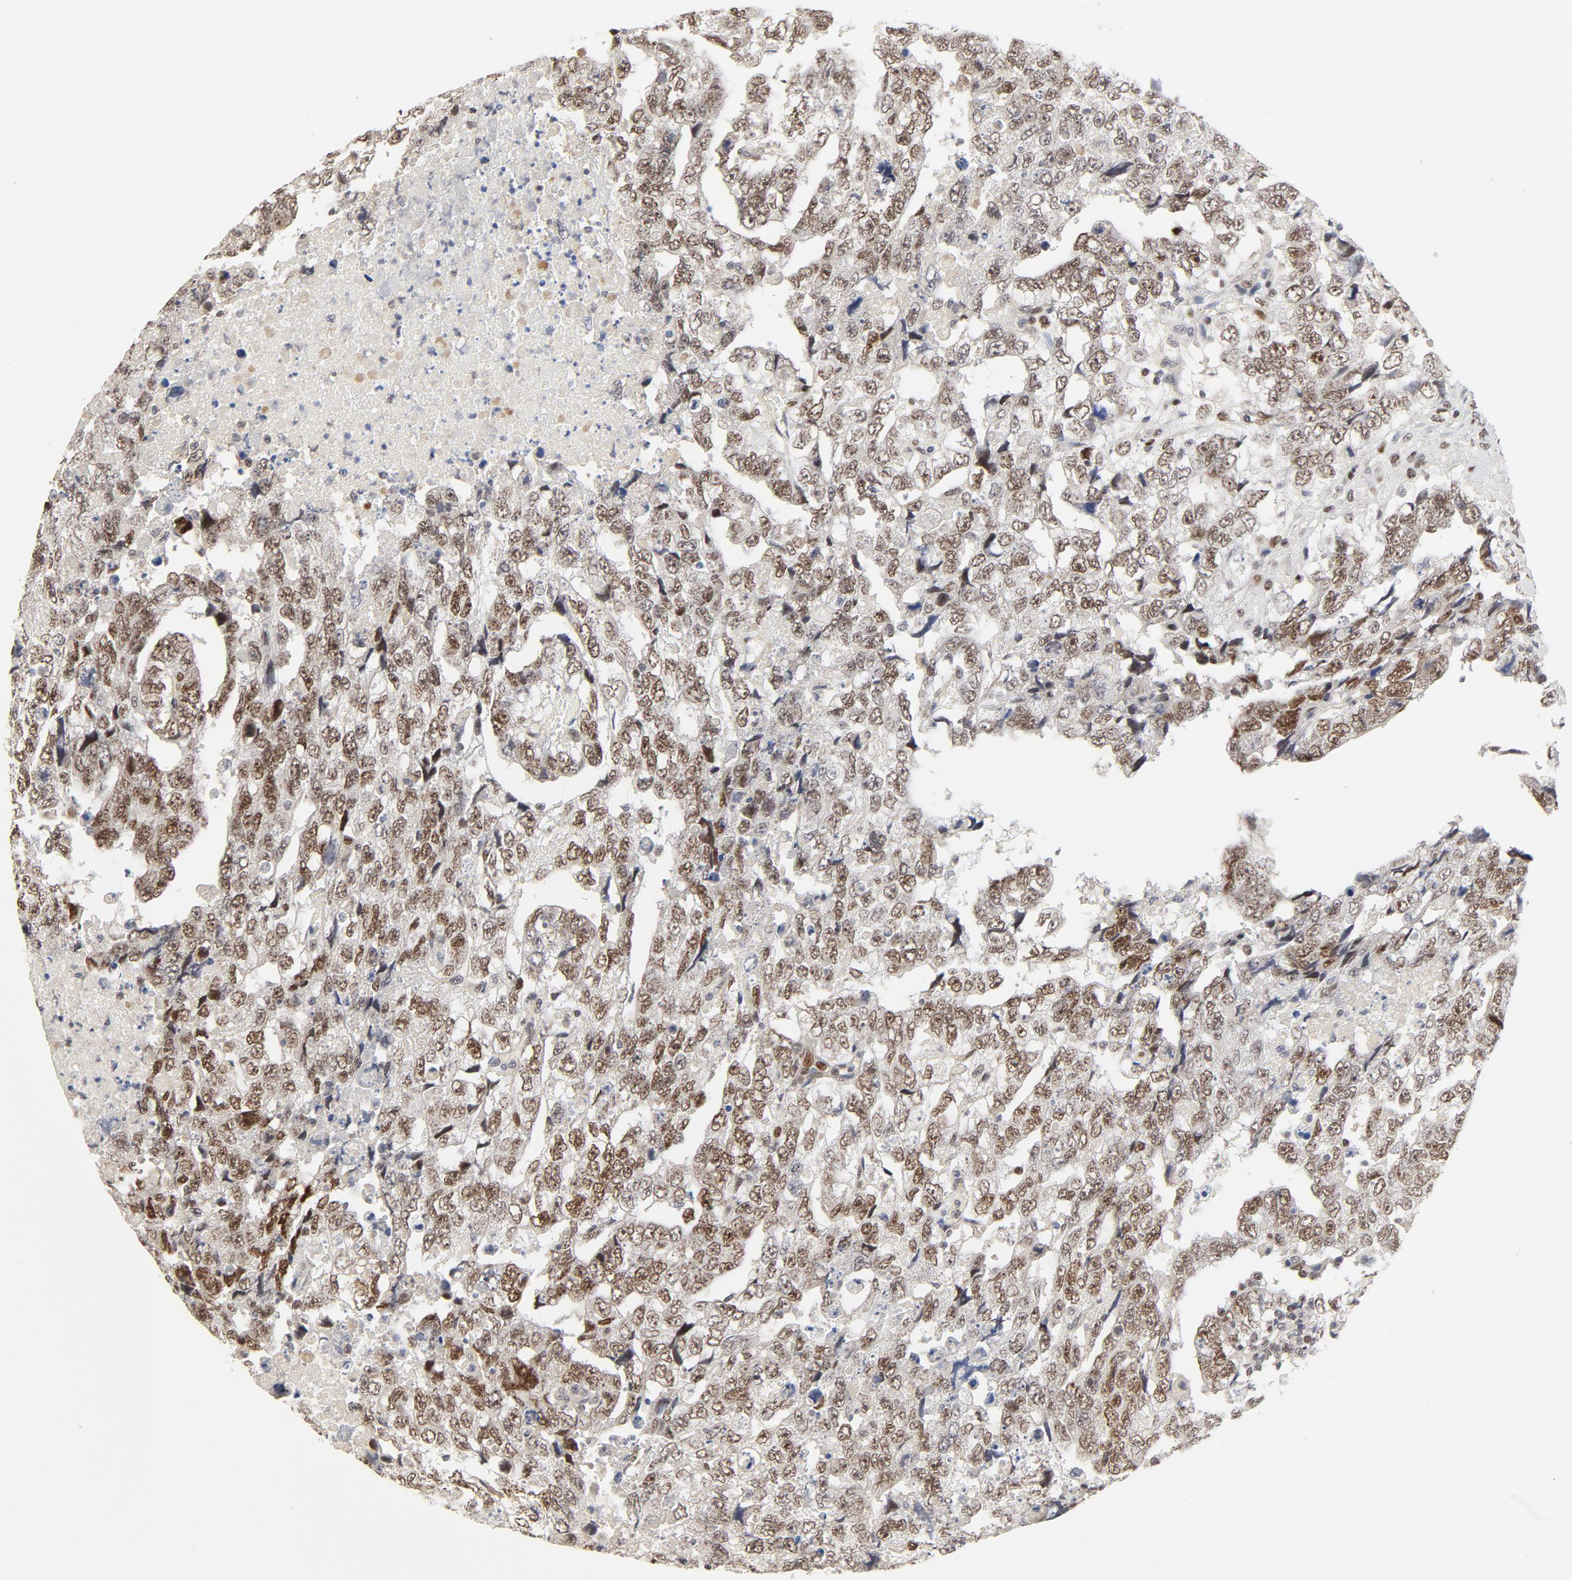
{"staining": {"intensity": "moderate", "quantity": ">75%", "location": "nuclear"}, "tissue": "testis cancer", "cell_type": "Tumor cells", "image_type": "cancer", "snomed": [{"axis": "morphology", "description": "Carcinoma, Embryonal, NOS"}, {"axis": "topography", "description": "Testis"}], "caption": "Moderate nuclear expression is present in approximately >75% of tumor cells in testis embryonal carcinoma. (DAB (3,3'-diaminobenzidine) IHC, brown staining for protein, blue staining for nuclei).", "gene": "GTF2I", "patient": {"sex": "male", "age": 36}}